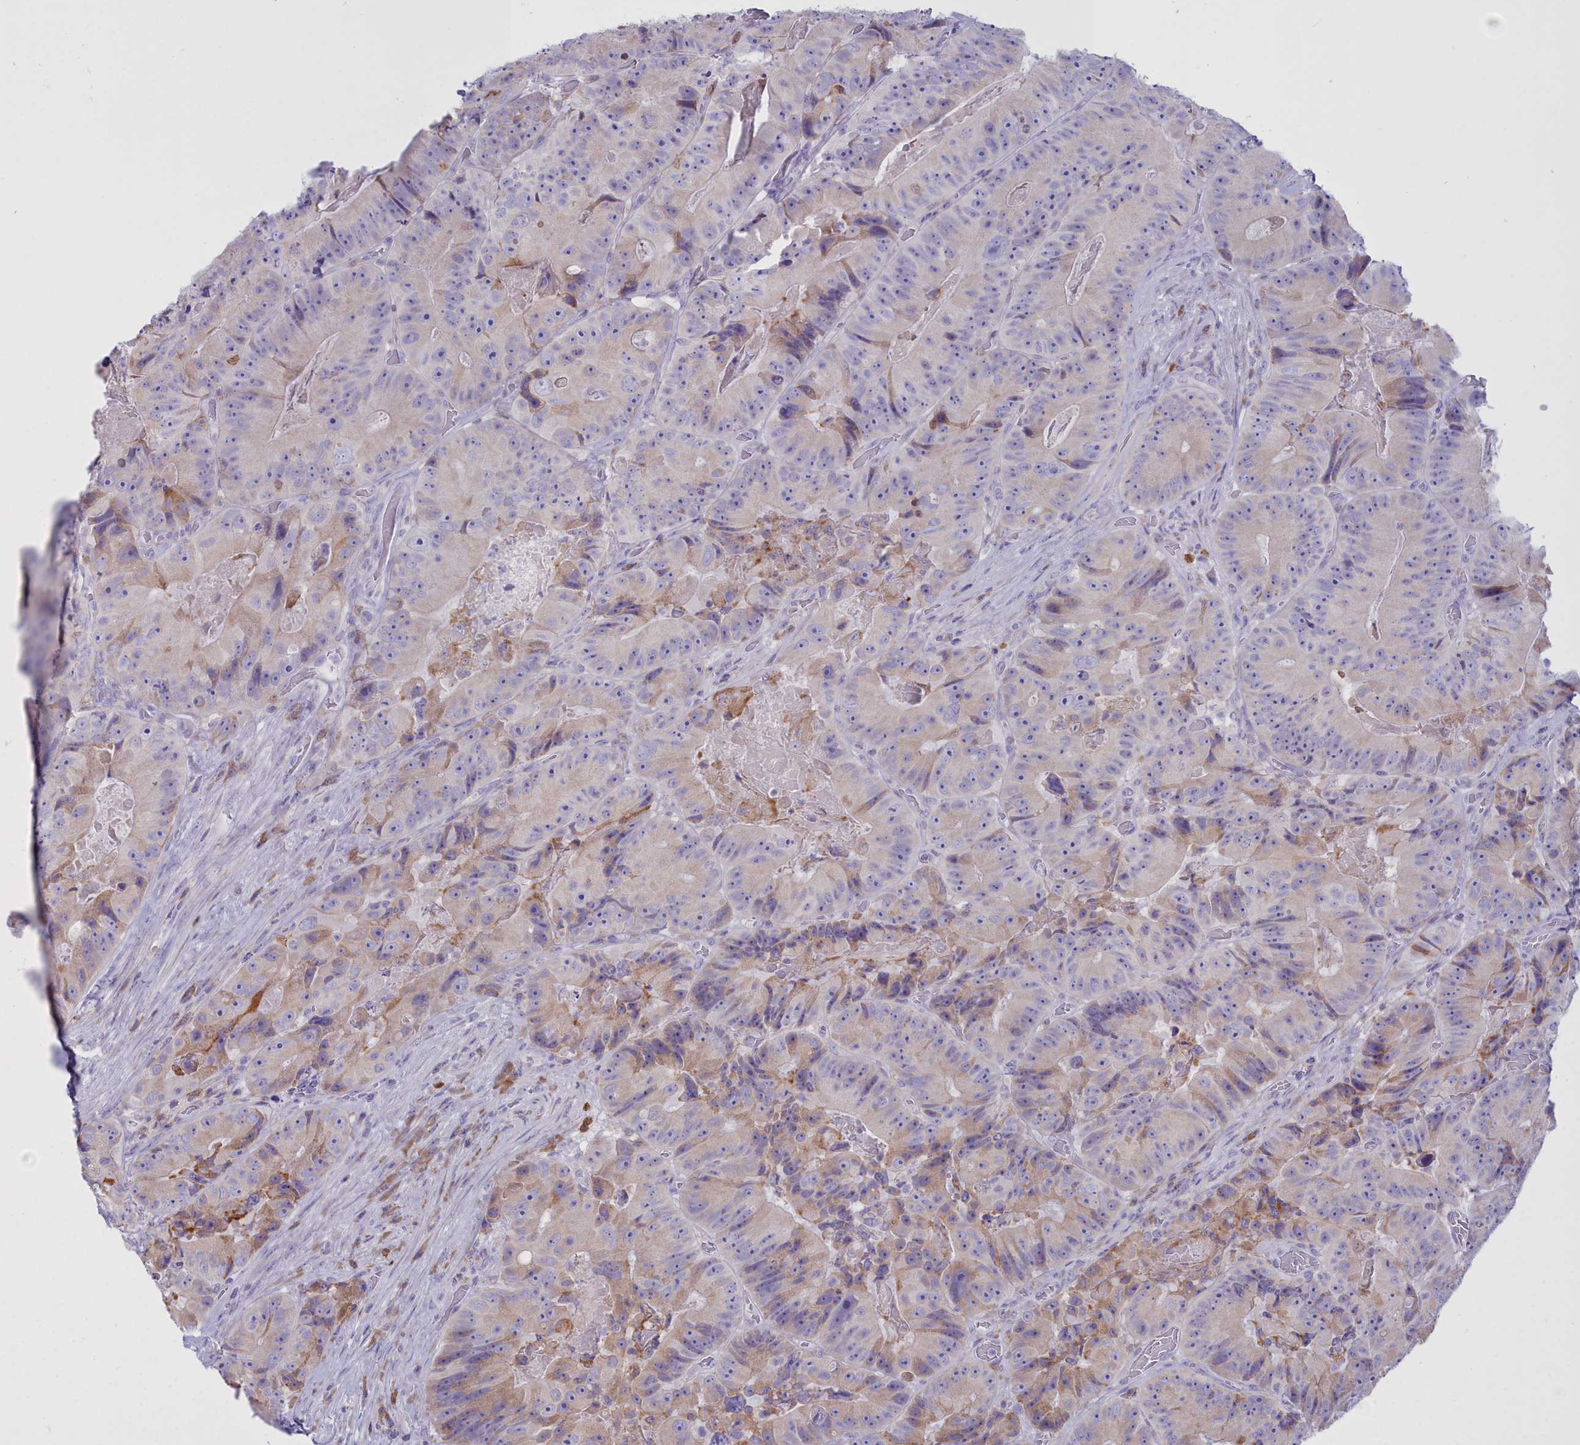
{"staining": {"intensity": "weak", "quantity": "25%-75%", "location": "cytoplasmic/membranous"}, "tissue": "colorectal cancer", "cell_type": "Tumor cells", "image_type": "cancer", "snomed": [{"axis": "morphology", "description": "Adenocarcinoma, NOS"}, {"axis": "topography", "description": "Colon"}], "caption": "Immunohistochemical staining of human colorectal adenocarcinoma reveals low levels of weak cytoplasmic/membranous staining in about 25%-75% of tumor cells.", "gene": "CD5", "patient": {"sex": "female", "age": 86}}